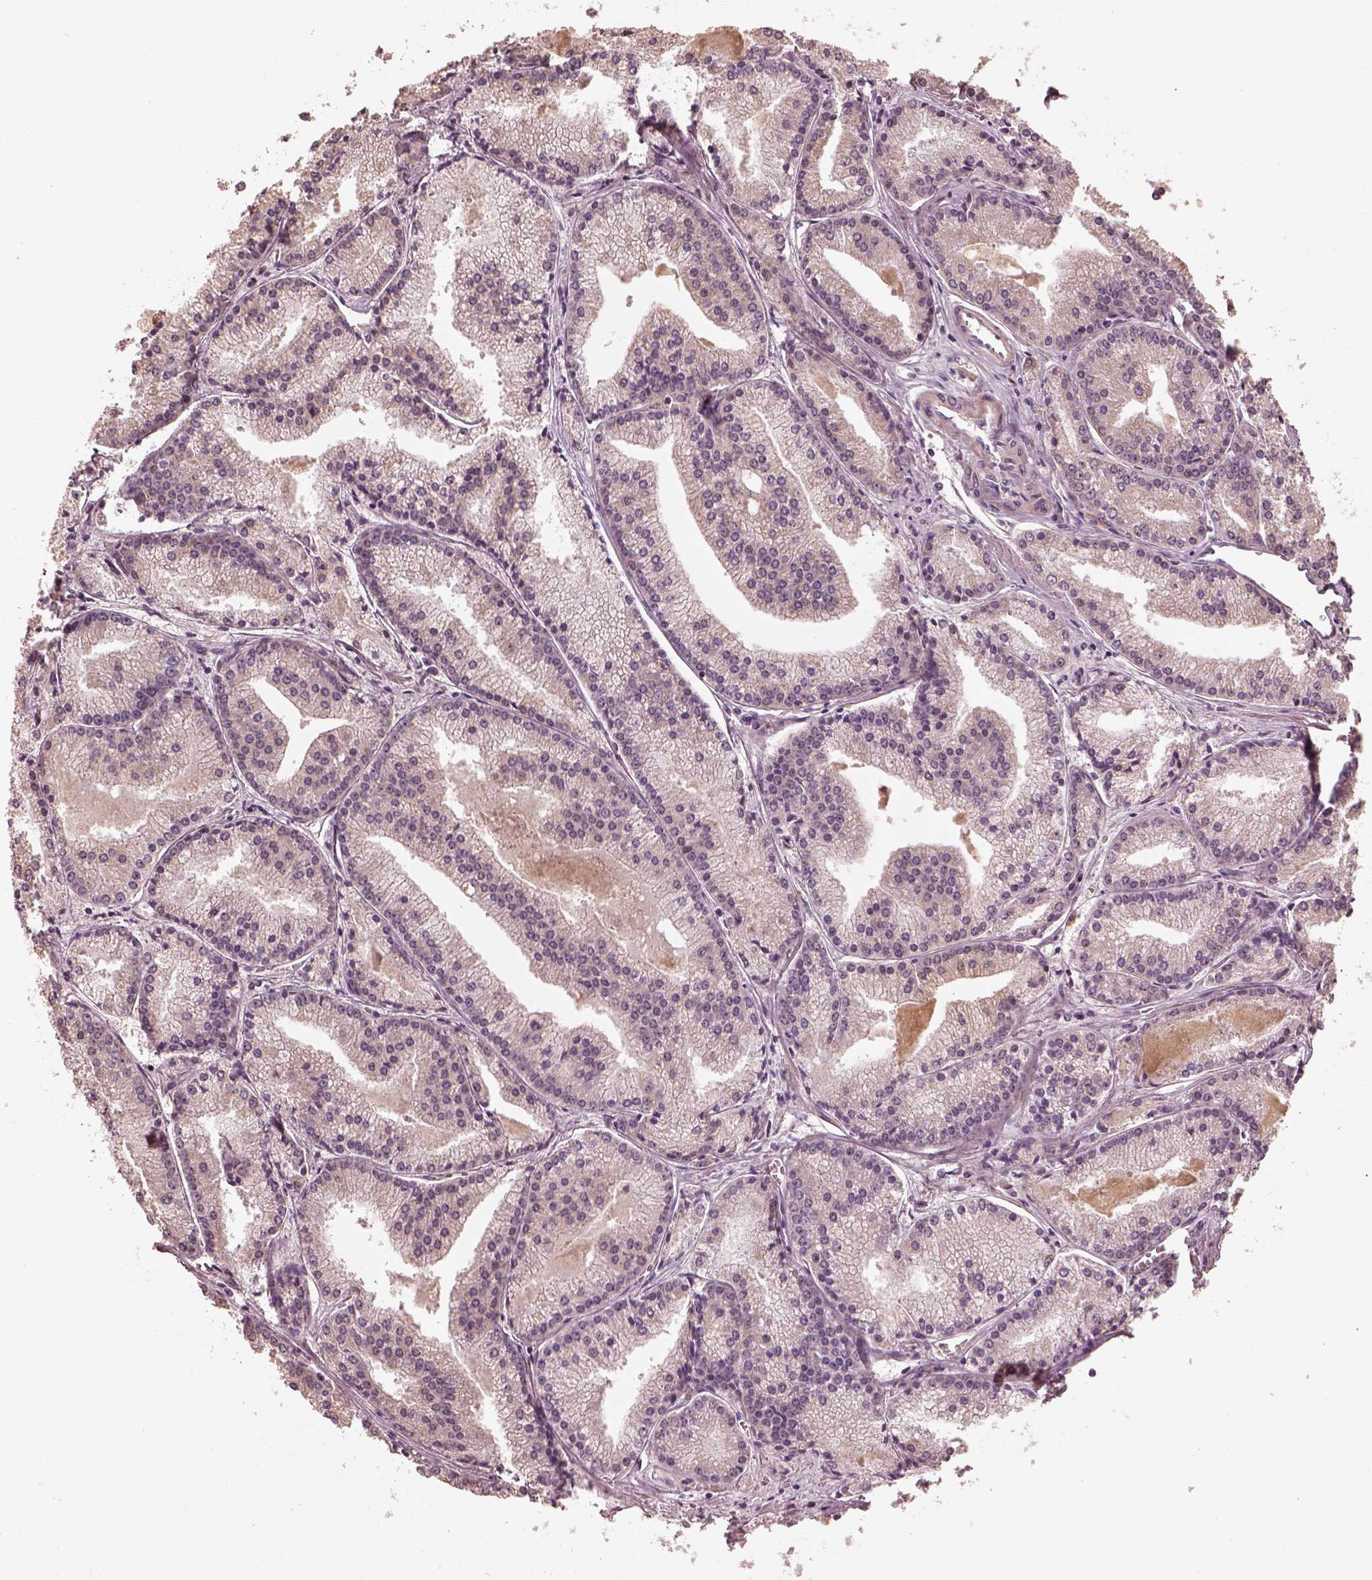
{"staining": {"intensity": "negative", "quantity": "none", "location": "none"}, "tissue": "prostate cancer", "cell_type": "Tumor cells", "image_type": "cancer", "snomed": [{"axis": "morphology", "description": "Adenocarcinoma, NOS"}, {"axis": "topography", "description": "Prostate"}], "caption": "Adenocarcinoma (prostate) was stained to show a protein in brown. There is no significant positivity in tumor cells.", "gene": "SLC25A46", "patient": {"sex": "male", "age": 72}}